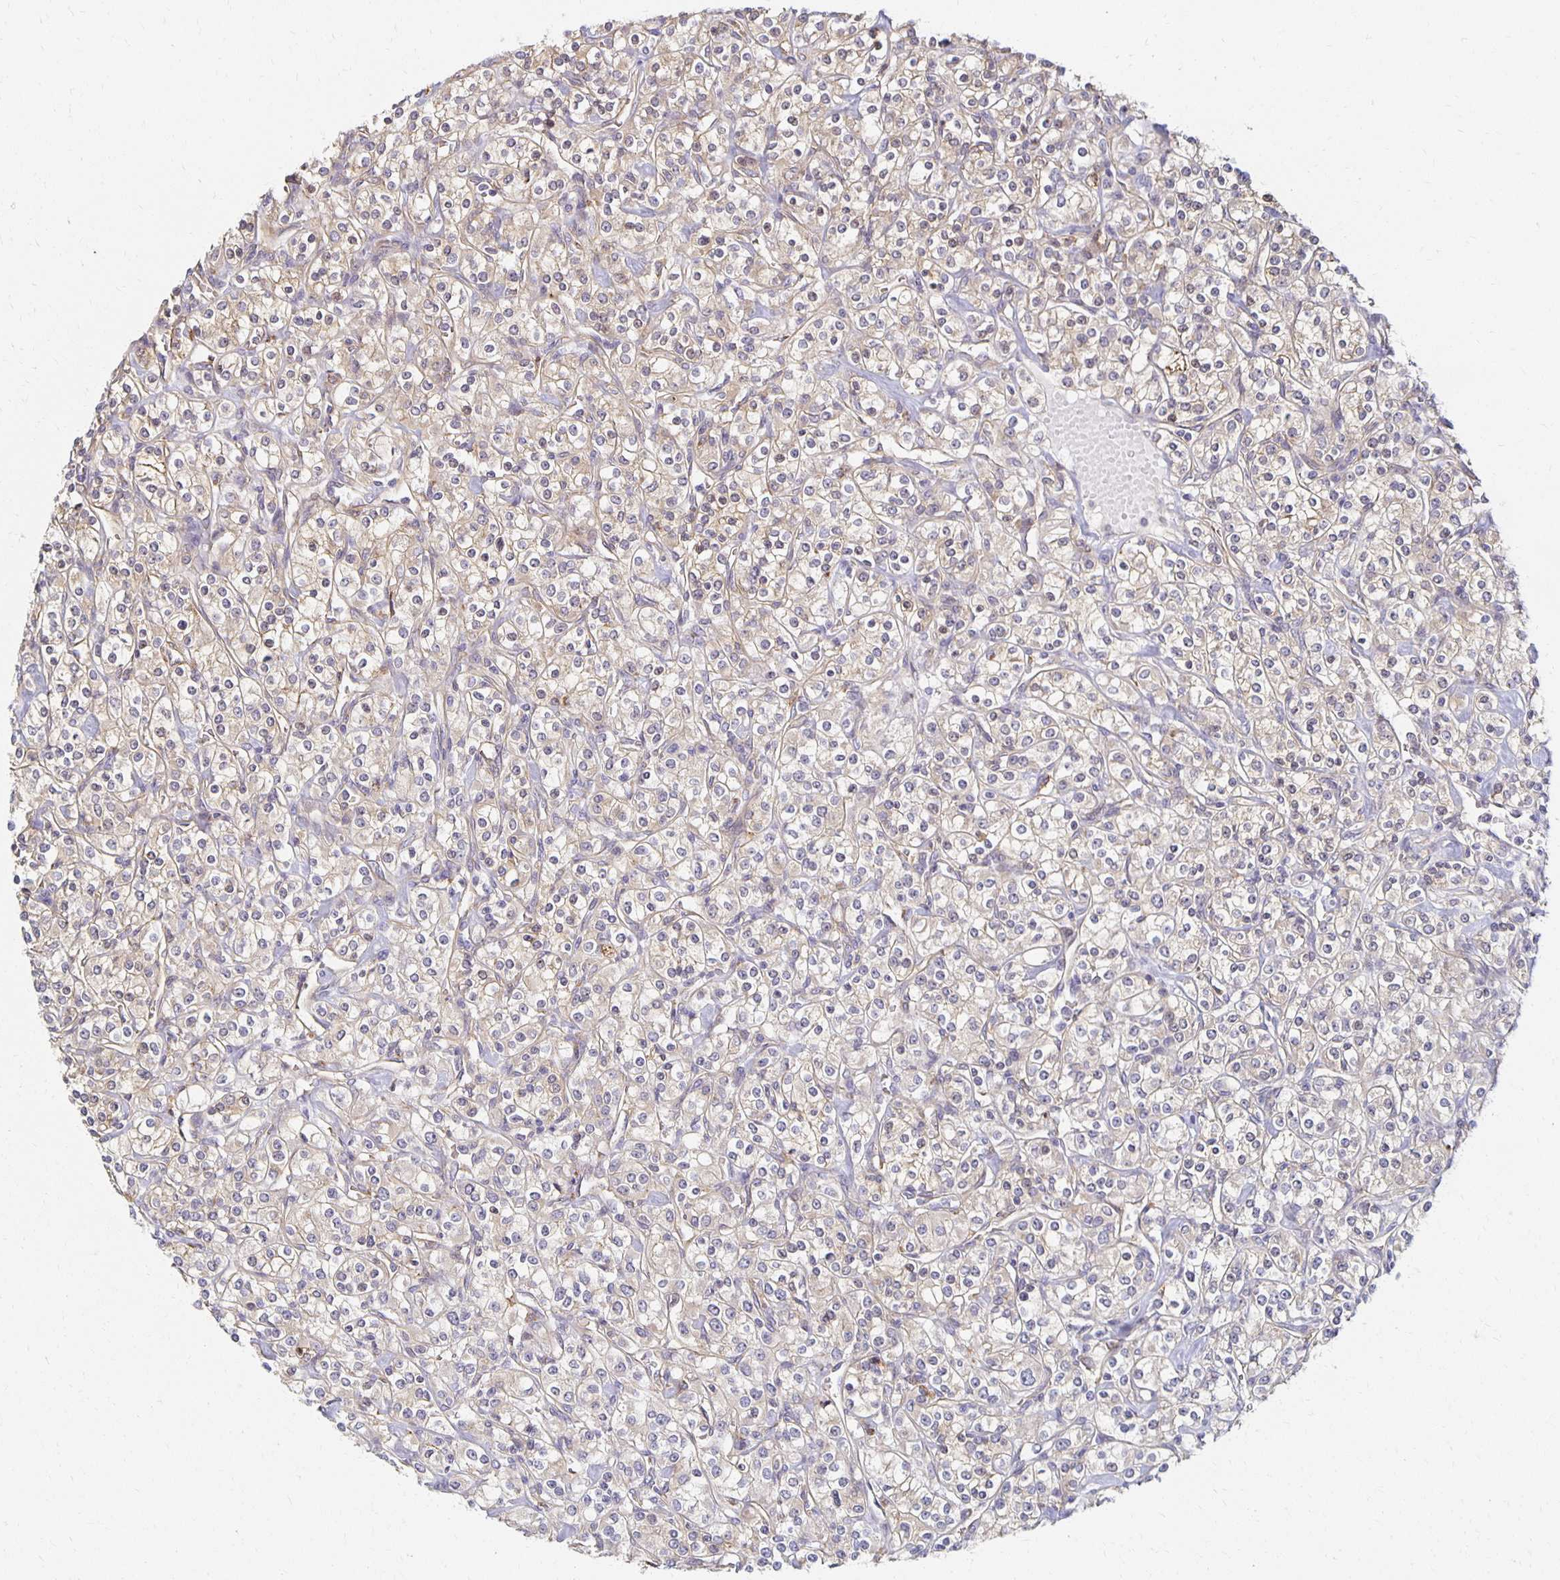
{"staining": {"intensity": "weak", "quantity": "25%-75%", "location": "cytoplasmic/membranous"}, "tissue": "renal cancer", "cell_type": "Tumor cells", "image_type": "cancer", "snomed": [{"axis": "morphology", "description": "Adenocarcinoma, NOS"}, {"axis": "topography", "description": "Kidney"}], "caption": "About 25%-75% of tumor cells in renal cancer exhibit weak cytoplasmic/membranous protein expression as visualized by brown immunohistochemical staining.", "gene": "SORL1", "patient": {"sex": "male", "age": 77}}